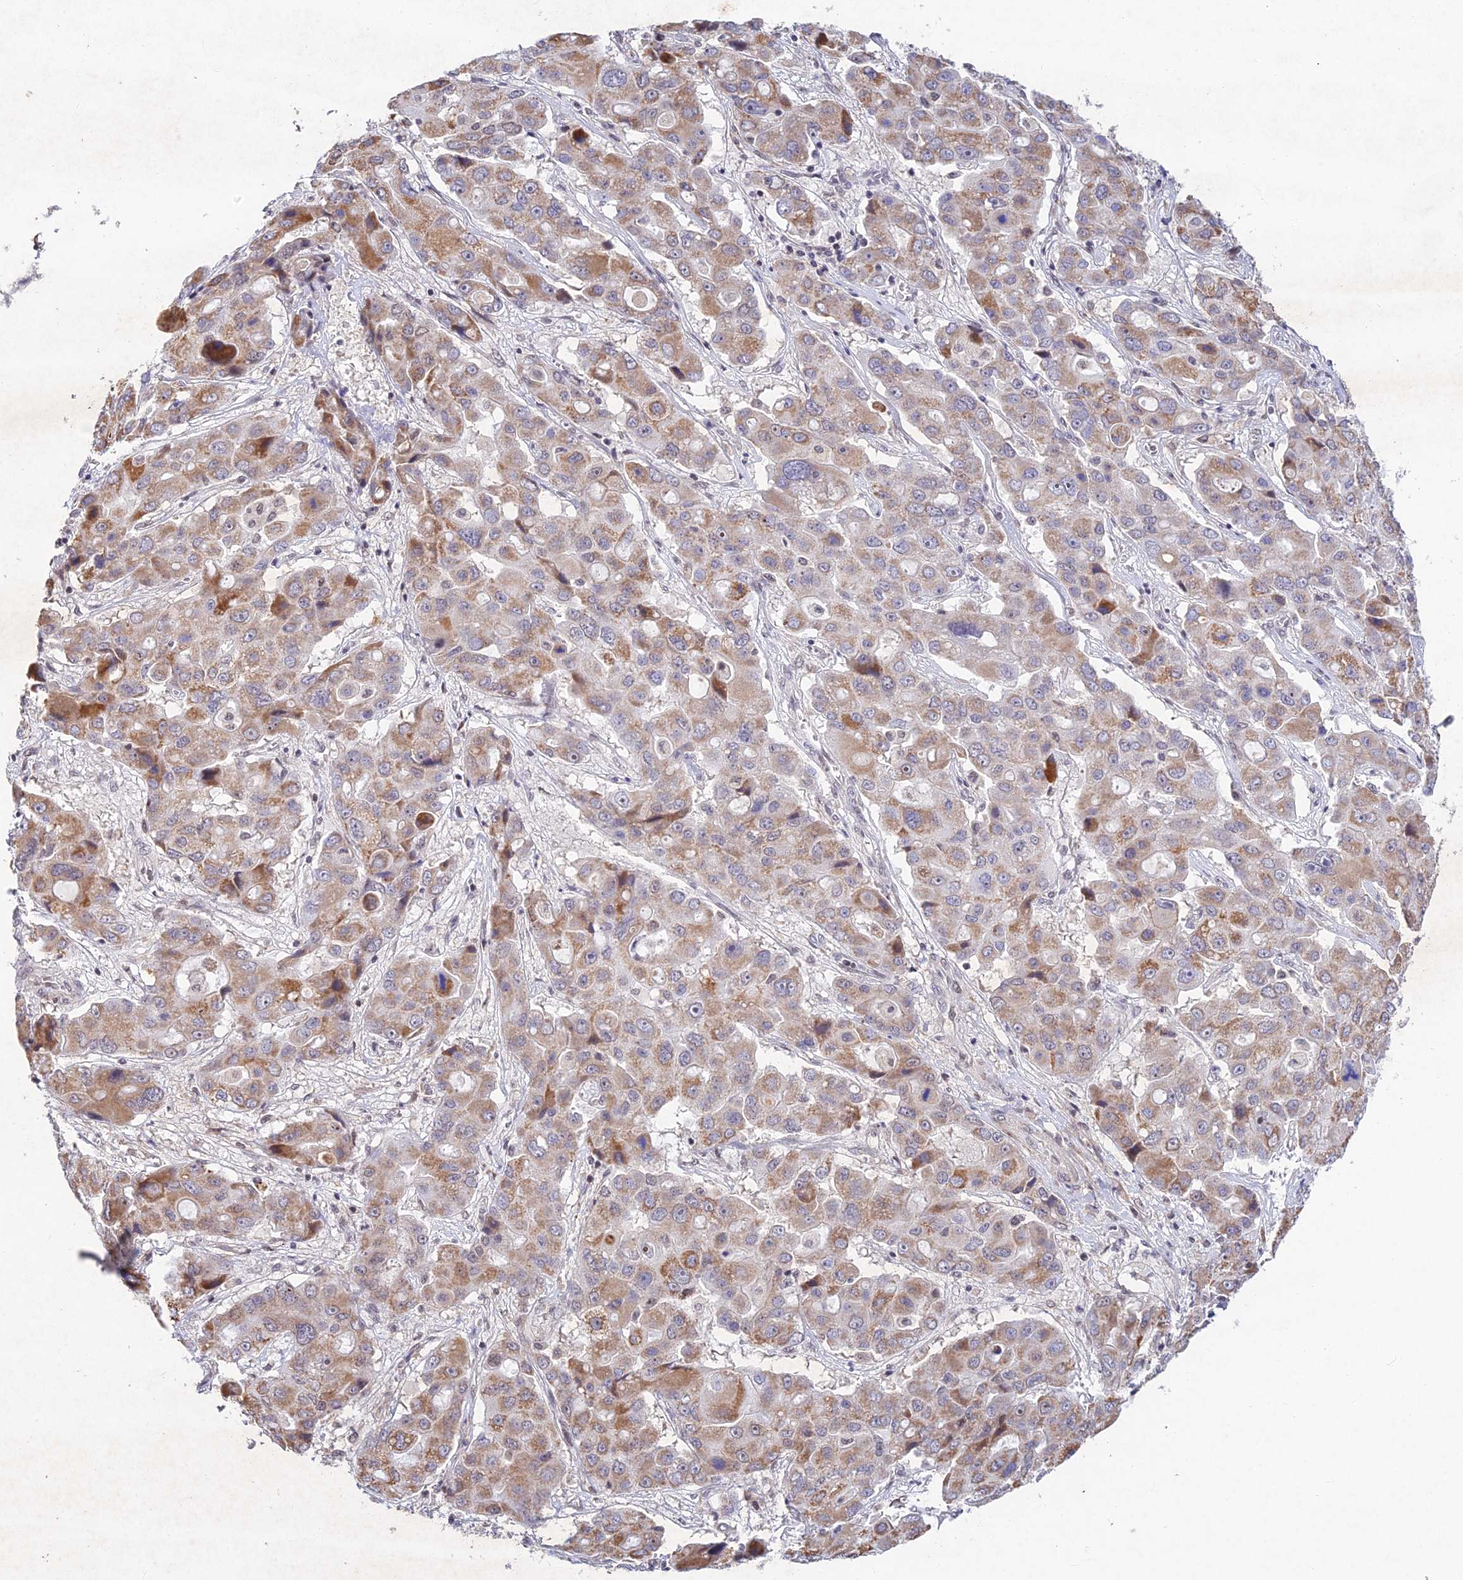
{"staining": {"intensity": "moderate", "quantity": "25%-75%", "location": "cytoplasmic/membranous"}, "tissue": "liver cancer", "cell_type": "Tumor cells", "image_type": "cancer", "snomed": [{"axis": "morphology", "description": "Cholangiocarcinoma"}, {"axis": "topography", "description": "Liver"}], "caption": "Human liver cholangiocarcinoma stained with a brown dye reveals moderate cytoplasmic/membranous positive expression in about 25%-75% of tumor cells.", "gene": "RAVER1", "patient": {"sex": "male", "age": 67}}